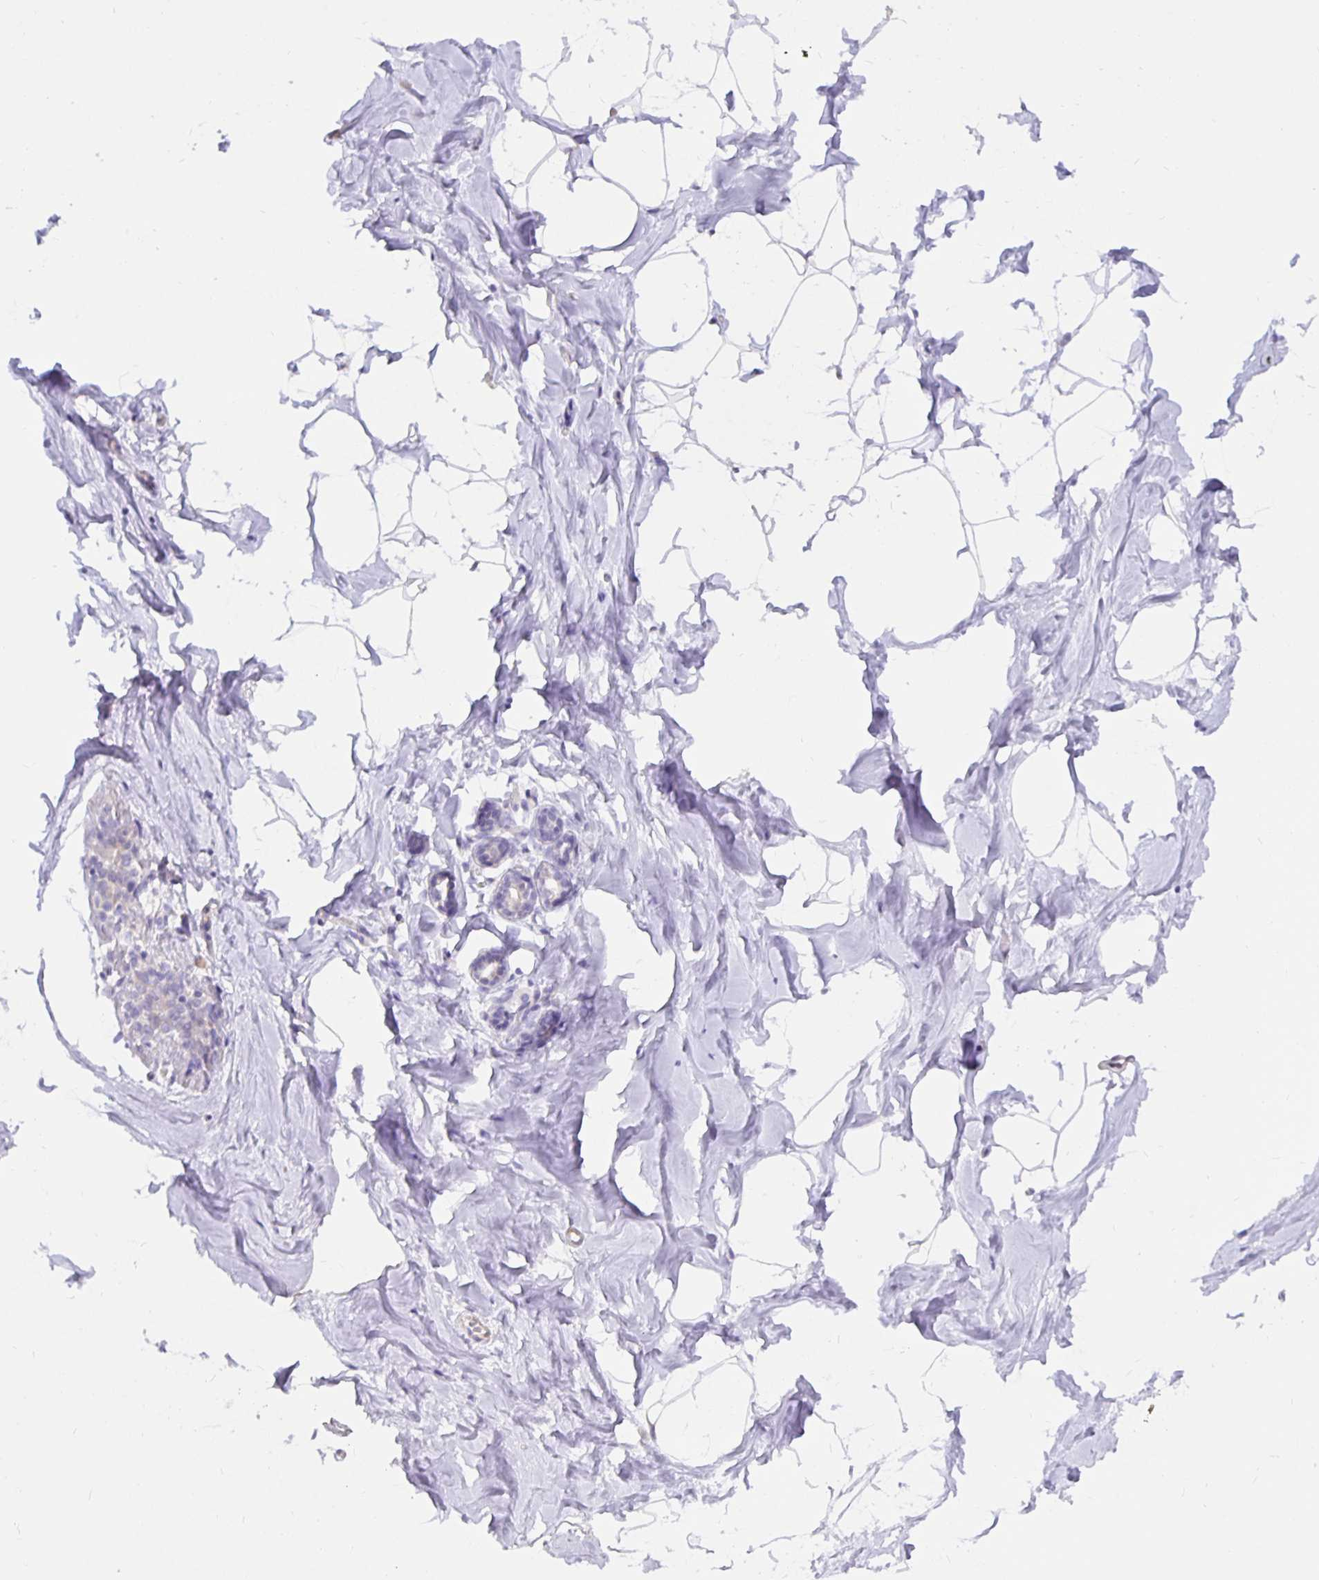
{"staining": {"intensity": "negative", "quantity": "none", "location": "none"}, "tissue": "breast", "cell_type": "Adipocytes", "image_type": "normal", "snomed": [{"axis": "morphology", "description": "Normal tissue, NOS"}, {"axis": "topography", "description": "Breast"}], "caption": "Immunohistochemical staining of benign human breast reveals no significant positivity in adipocytes. (Stains: DAB (3,3'-diaminobenzidine) immunohistochemistry (IHC) with hematoxylin counter stain, Microscopy: brightfield microscopy at high magnification).", "gene": "DNAI2", "patient": {"sex": "female", "age": 32}}